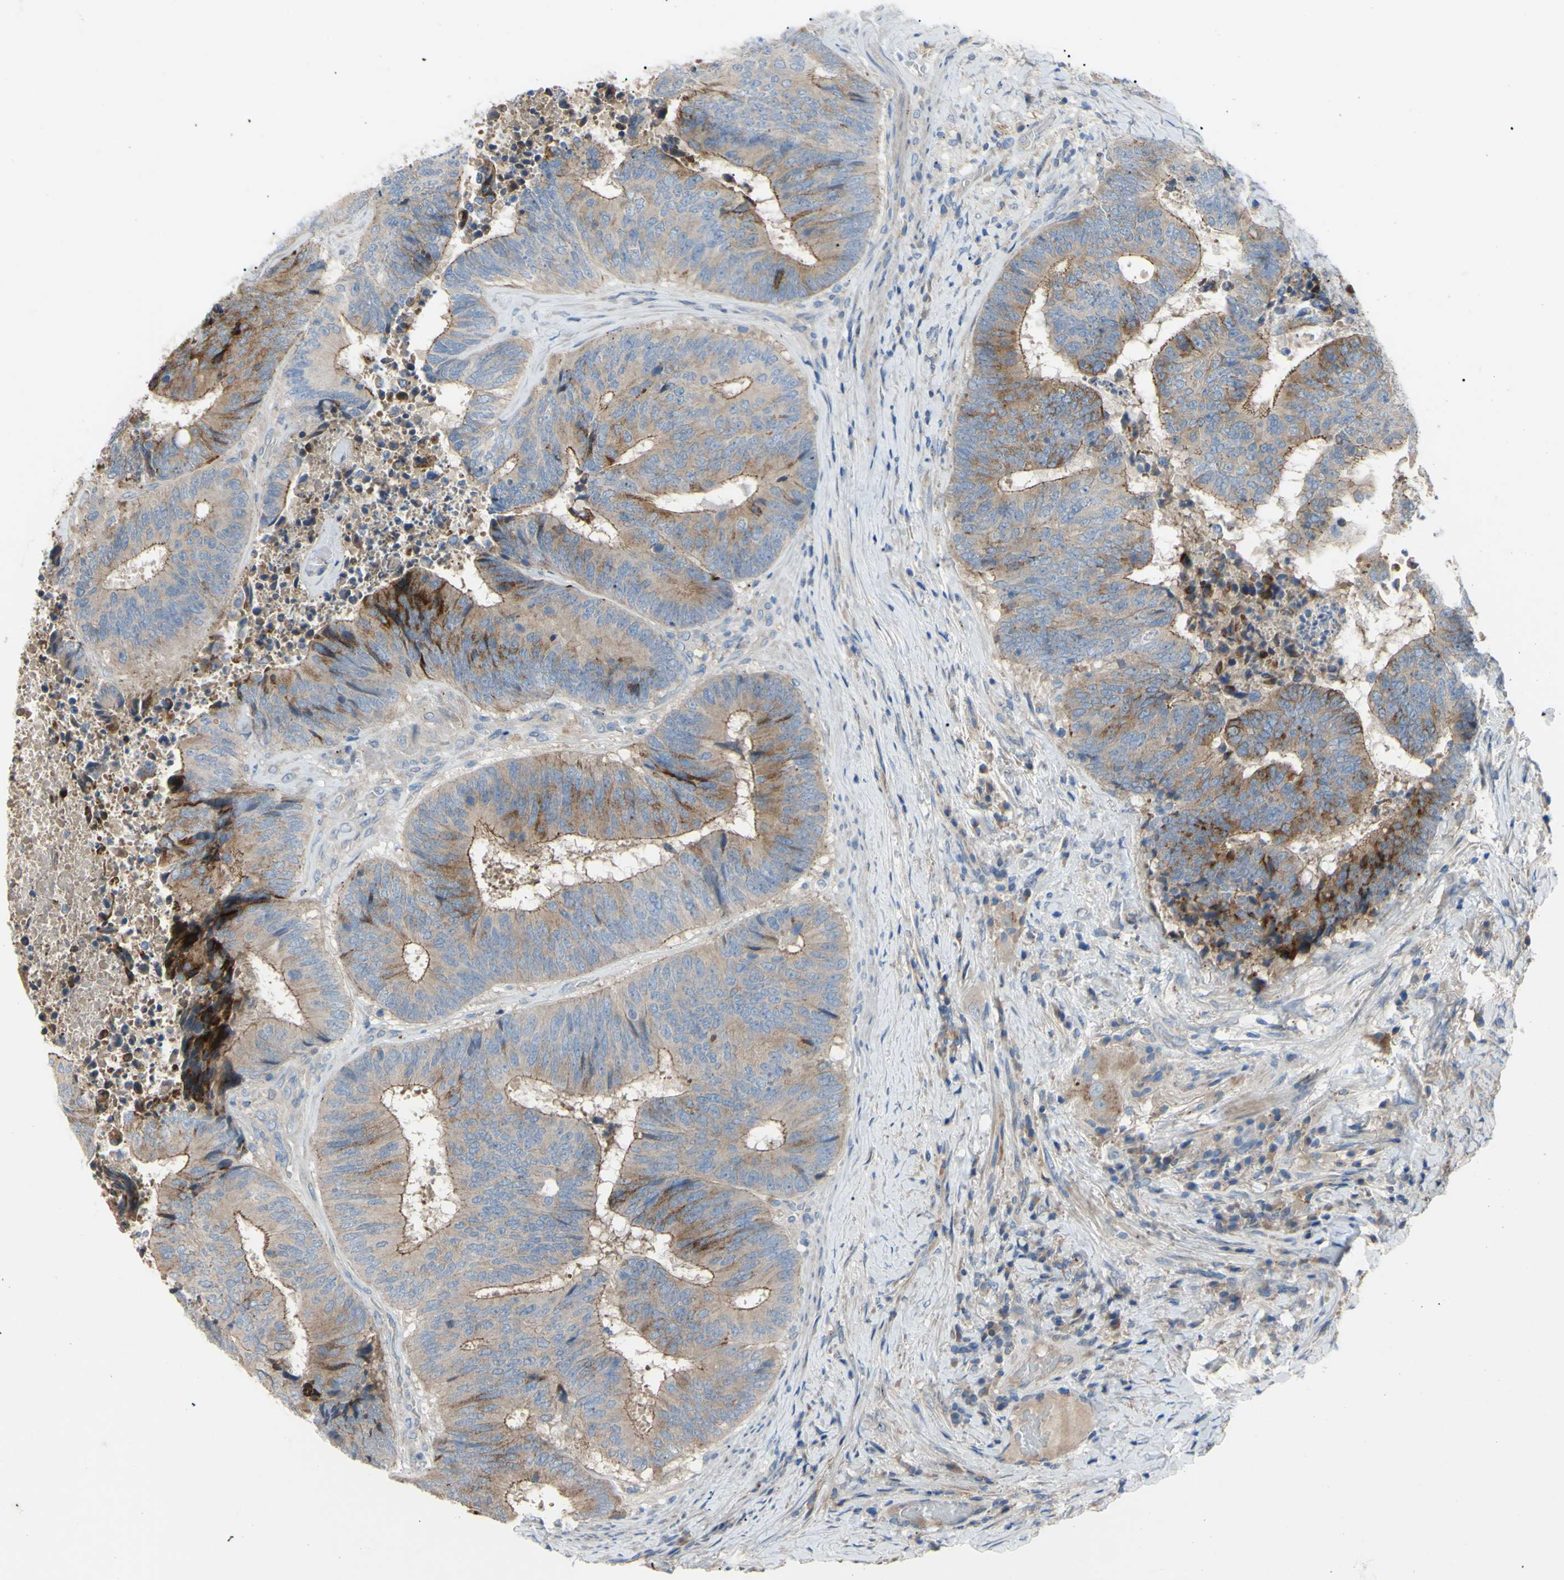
{"staining": {"intensity": "moderate", "quantity": ">75%", "location": "cytoplasmic/membranous"}, "tissue": "colorectal cancer", "cell_type": "Tumor cells", "image_type": "cancer", "snomed": [{"axis": "morphology", "description": "Adenocarcinoma, NOS"}, {"axis": "topography", "description": "Rectum"}], "caption": "Approximately >75% of tumor cells in human colorectal cancer display moderate cytoplasmic/membranous protein positivity as visualized by brown immunohistochemical staining.", "gene": "TMEM59L", "patient": {"sex": "male", "age": 72}}